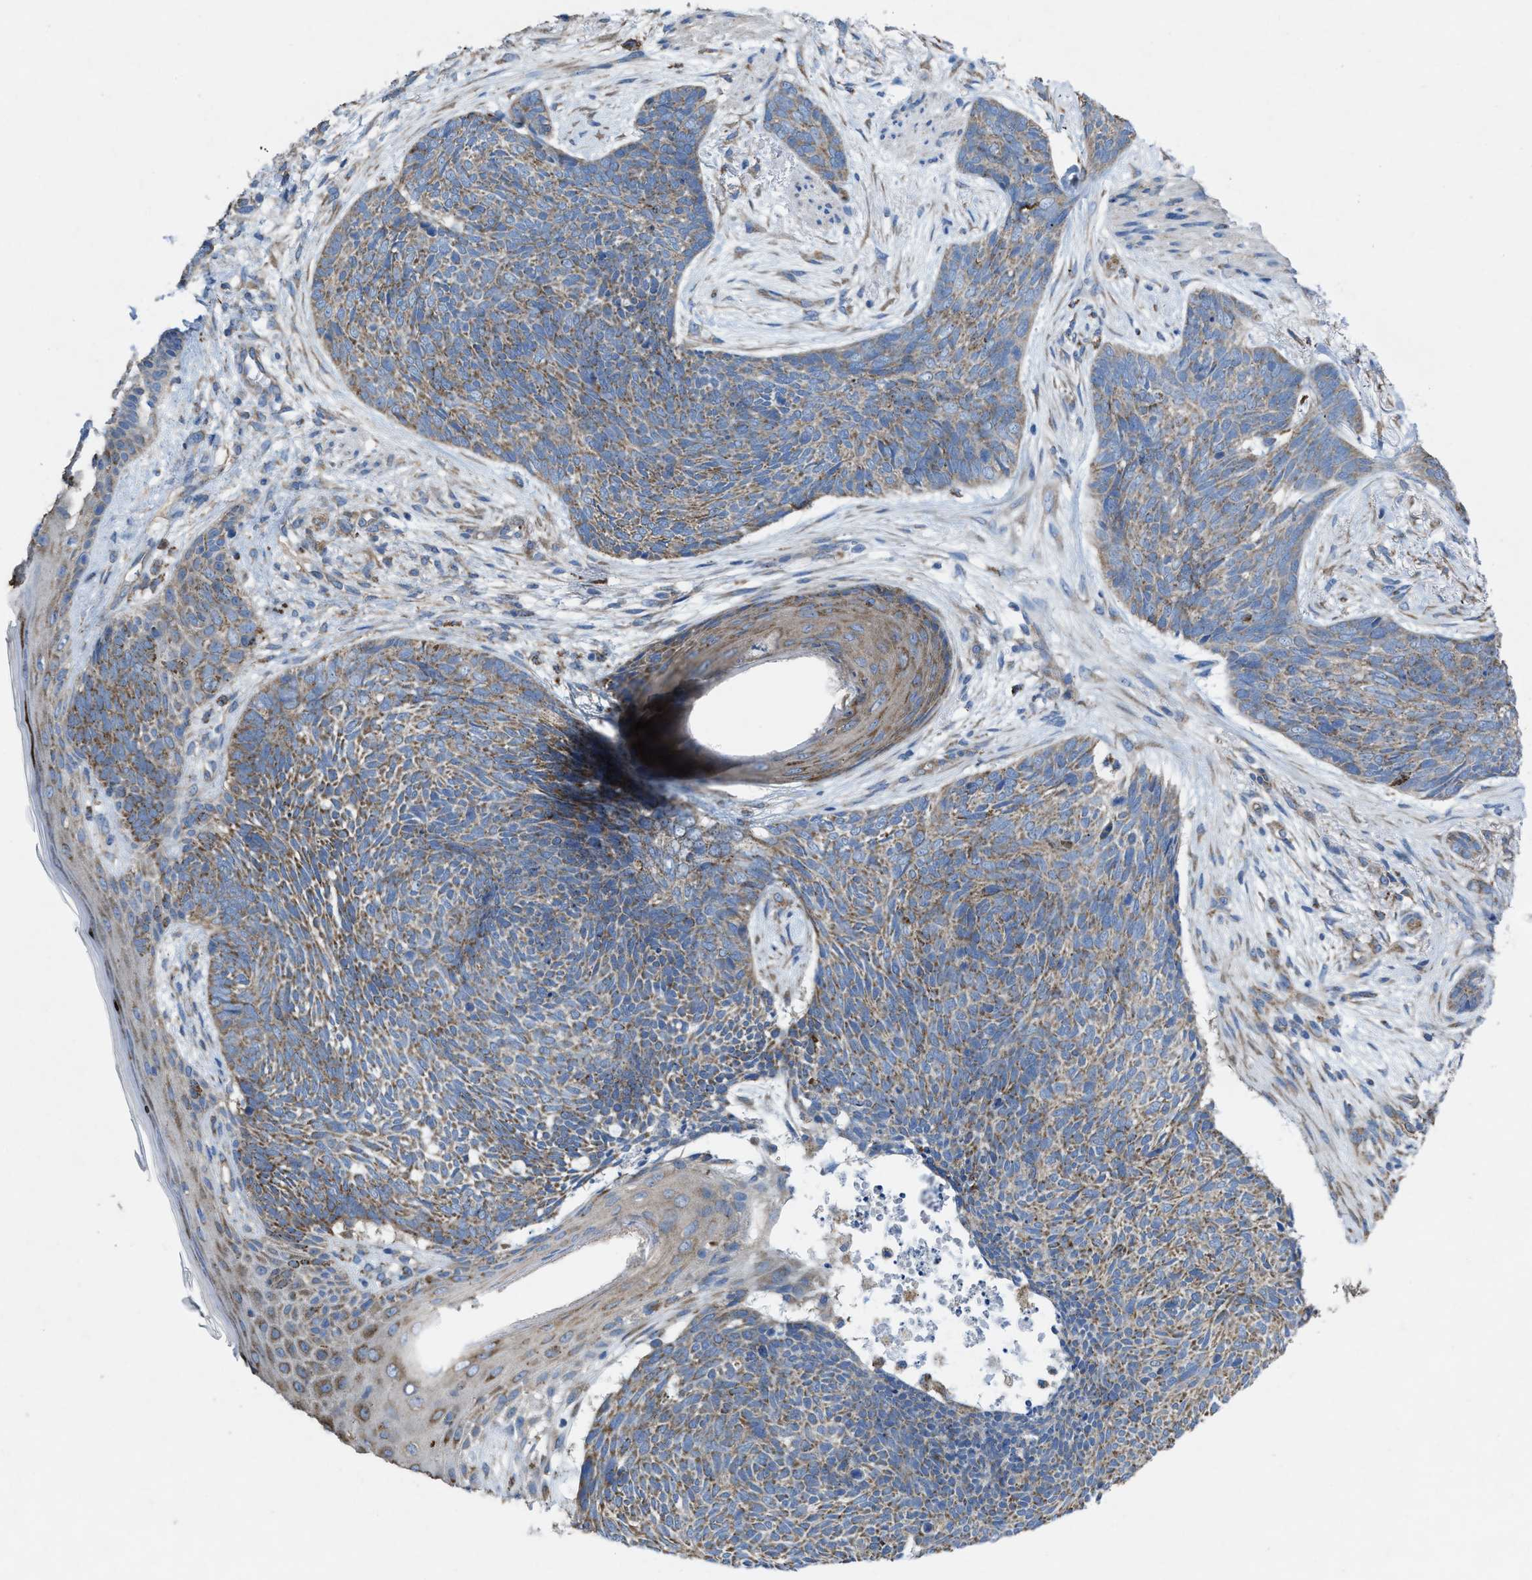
{"staining": {"intensity": "moderate", "quantity": ">75%", "location": "cytoplasmic/membranous"}, "tissue": "skin cancer", "cell_type": "Tumor cells", "image_type": "cancer", "snomed": [{"axis": "morphology", "description": "Basal cell carcinoma"}, {"axis": "topography", "description": "Skin"}], "caption": "A high-resolution micrograph shows immunohistochemistry (IHC) staining of skin cancer (basal cell carcinoma), which shows moderate cytoplasmic/membranous expression in about >75% of tumor cells. (Stains: DAB (3,3'-diaminobenzidine) in brown, nuclei in blue, Microscopy: brightfield microscopy at high magnification).", "gene": "DOLPP1", "patient": {"sex": "female", "age": 84}}